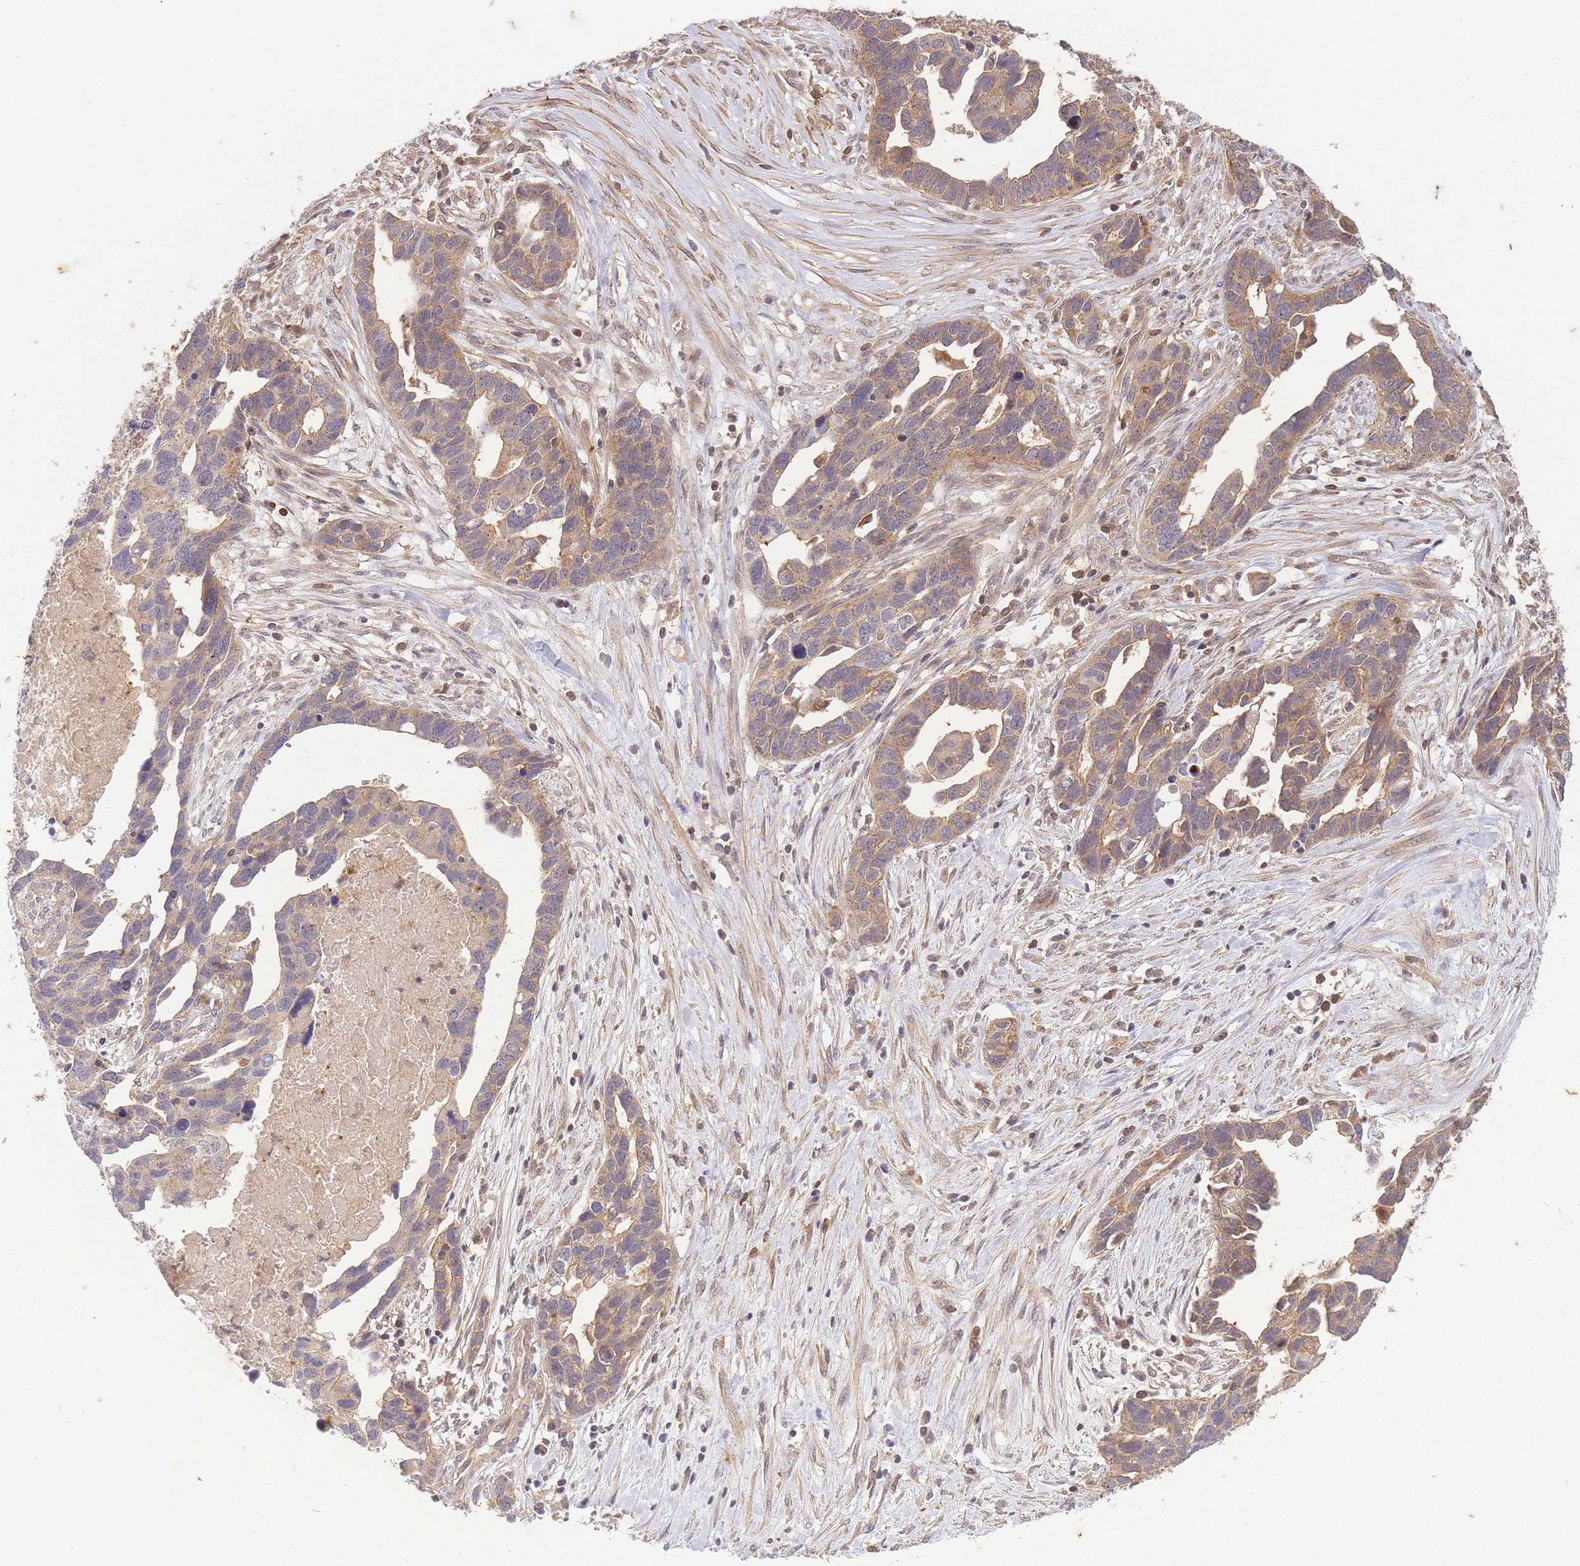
{"staining": {"intensity": "moderate", "quantity": ">75%", "location": "cytoplasmic/membranous"}, "tissue": "ovarian cancer", "cell_type": "Tumor cells", "image_type": "cancer", "snomed": [{"axis": "morphology", "description": "Cystadenocarcinoma, serous, NOS"}, {"axis": "topography", "description": "Ovary"}], "caption": "Ovarian serous cystadenocarcinoma stained for a protein demonstrates moderate cytoplasmic/membranous positivity in tumor cells.", "gene": "ST8SIA4", "patient": {"sex": "female", "age": 54}}